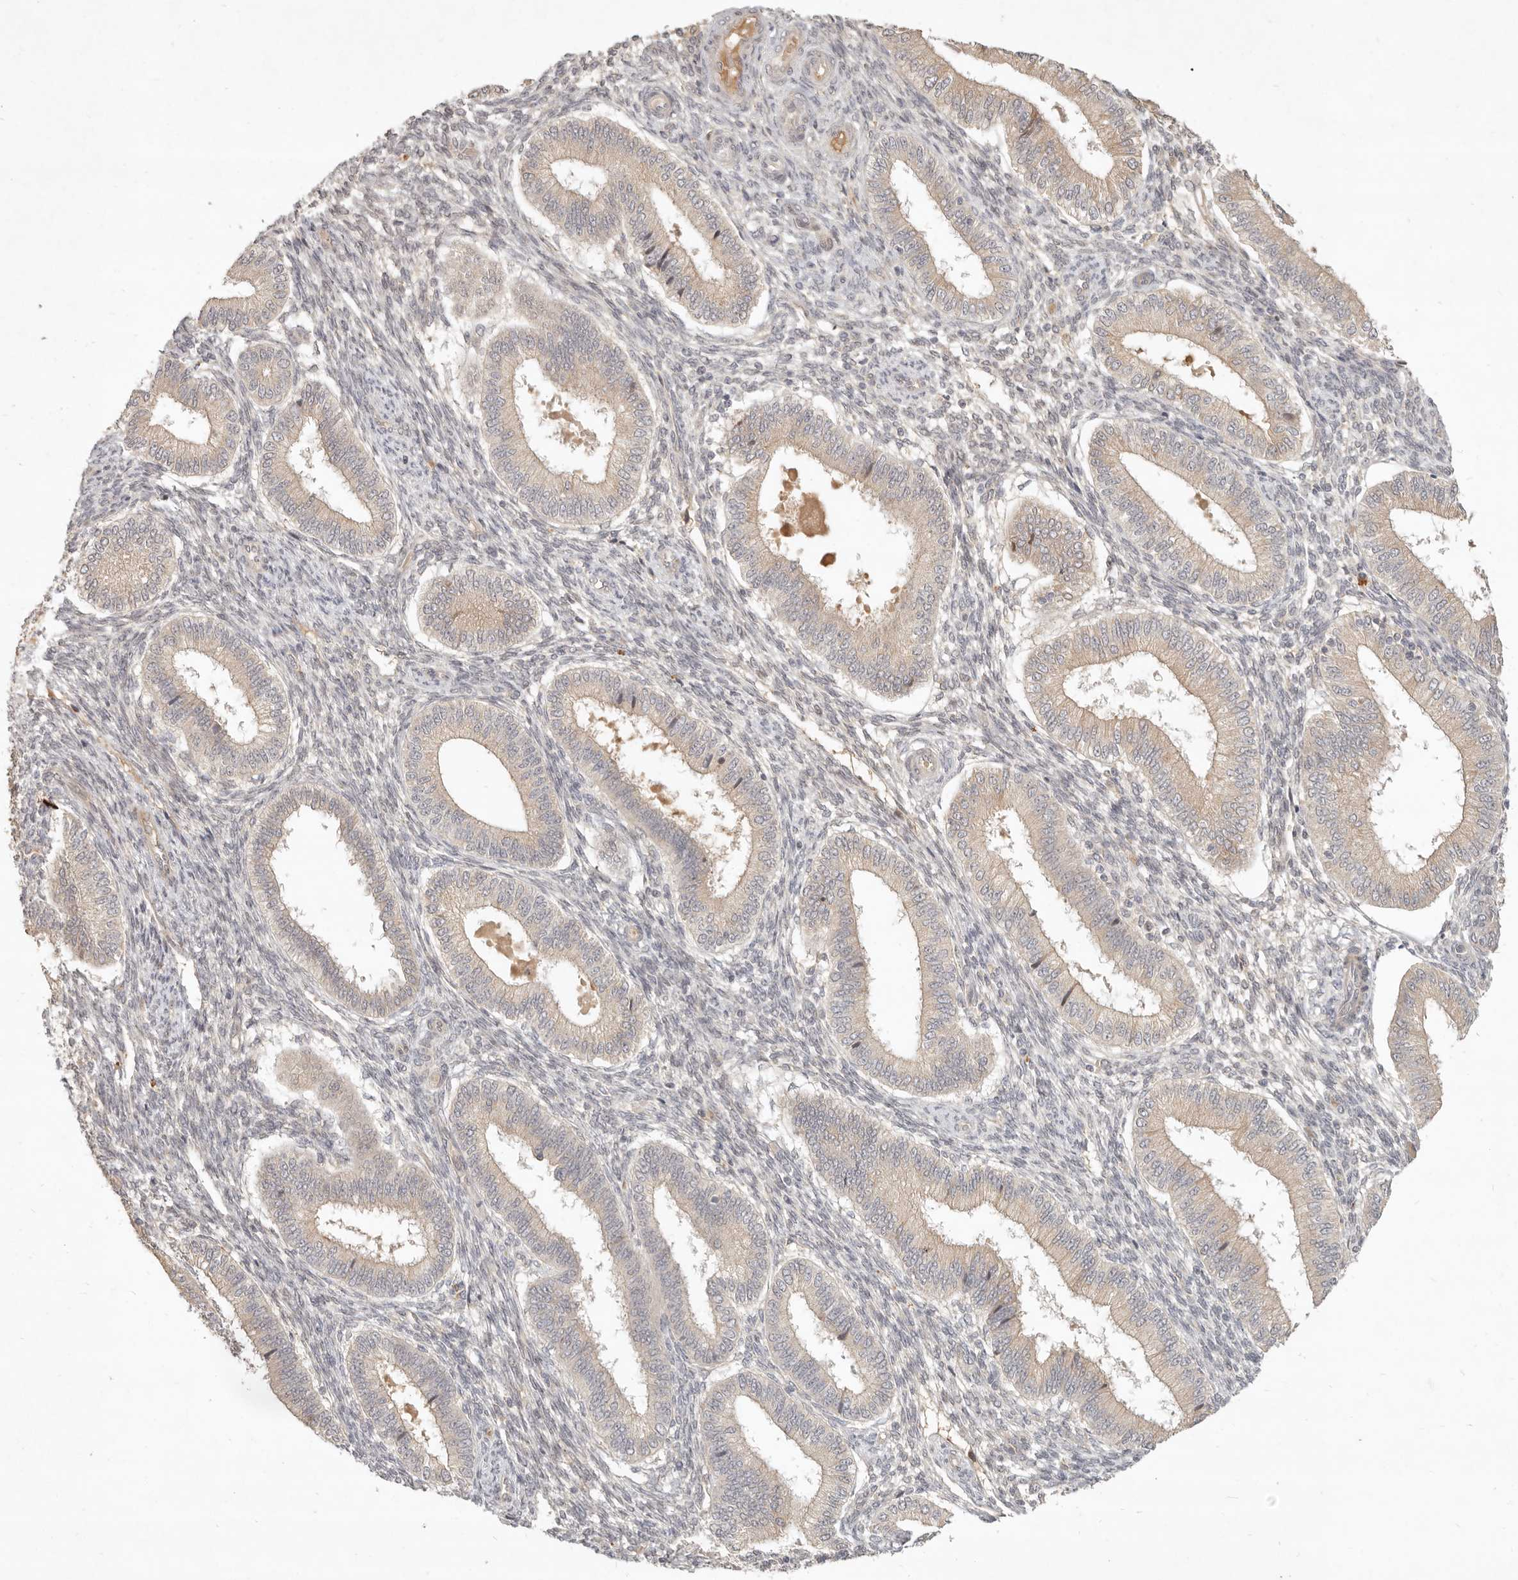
{"staining": {"intensity": "negative", "quantity": "none", "location": "none"}, "tissue": "endometrium", "cell_type": "Cells in endometrial stroma", "image_type": "normal", "snomed": [{"axis": "morphology", "description": "Normal tissue, NOS"}, {"axis": "topography", "description": "Endometrium"}], "caption": "Normal endometrium was stained to show a protein in brown. There is no significant positivity in cells in endometrial stroma. (Stains: DAB immunohistochemistry with hematoxylin counter stain, Microscopy: brightfield microscopy at high magnification).", "gene": "UBXN11", "patient": {"sex": "female", "age": 39}}